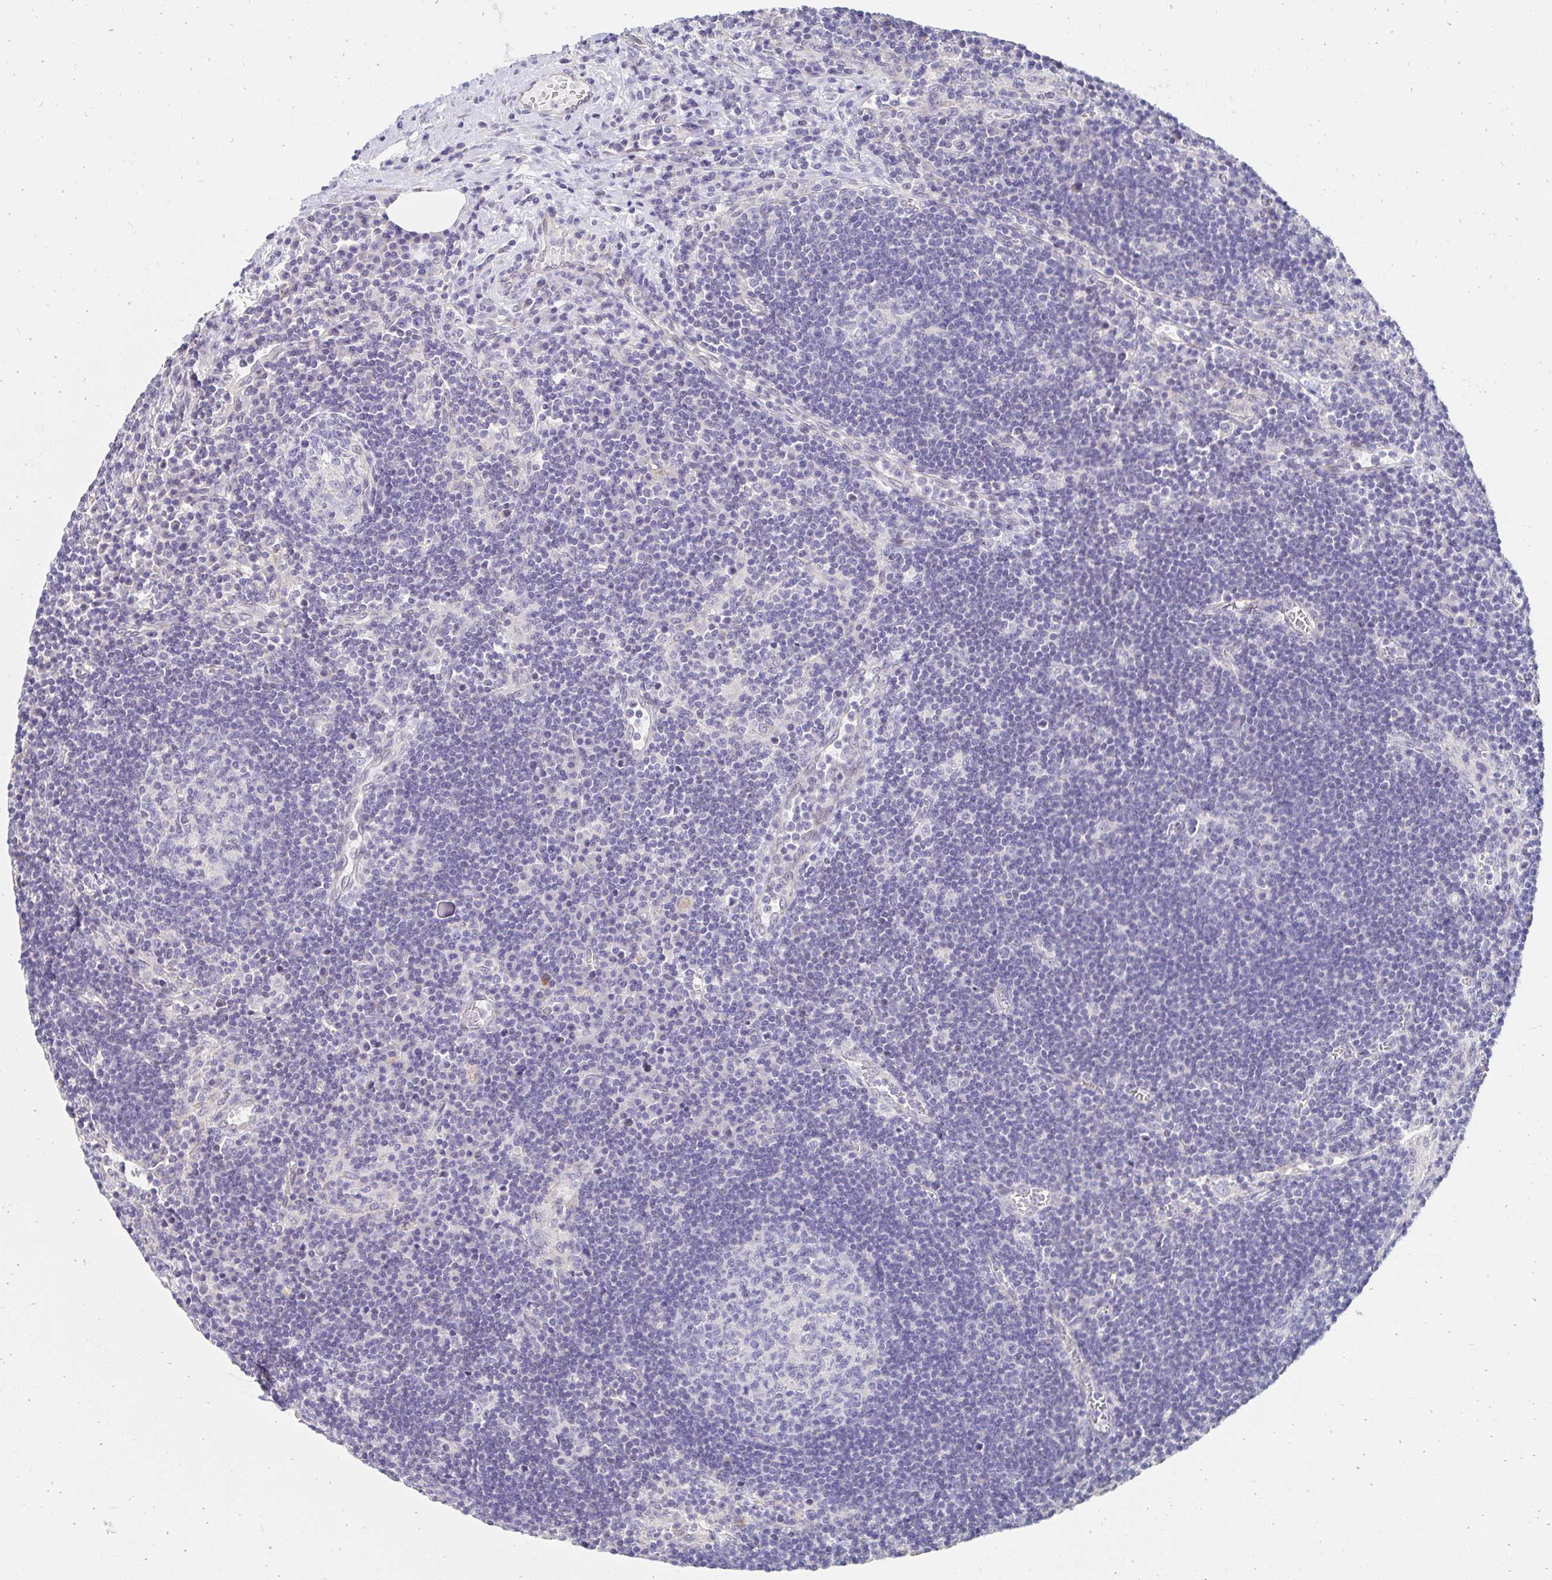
{"staining": {"intensity": "negative", "quantity": "none", "location": "none"}, "tissue": "lymph node", "cell_type": "Germinal center cells", "image_type": "normal", "snomed": [{"axis": "morphology", "description": "Normal tissue, NOS"}, {"axis": "topography", "description": "Lymph node"}], "caption": "Protein analysis of benign lymph node demonstrates no significant staining in germinal center cells. (DAB (3,3'-diaminobenzidine) immunohistochemistry visualized using brightfield microscopy, high magnification).", "gene": "AKAP14", "patient": {"sex": "male", "age": 67}}